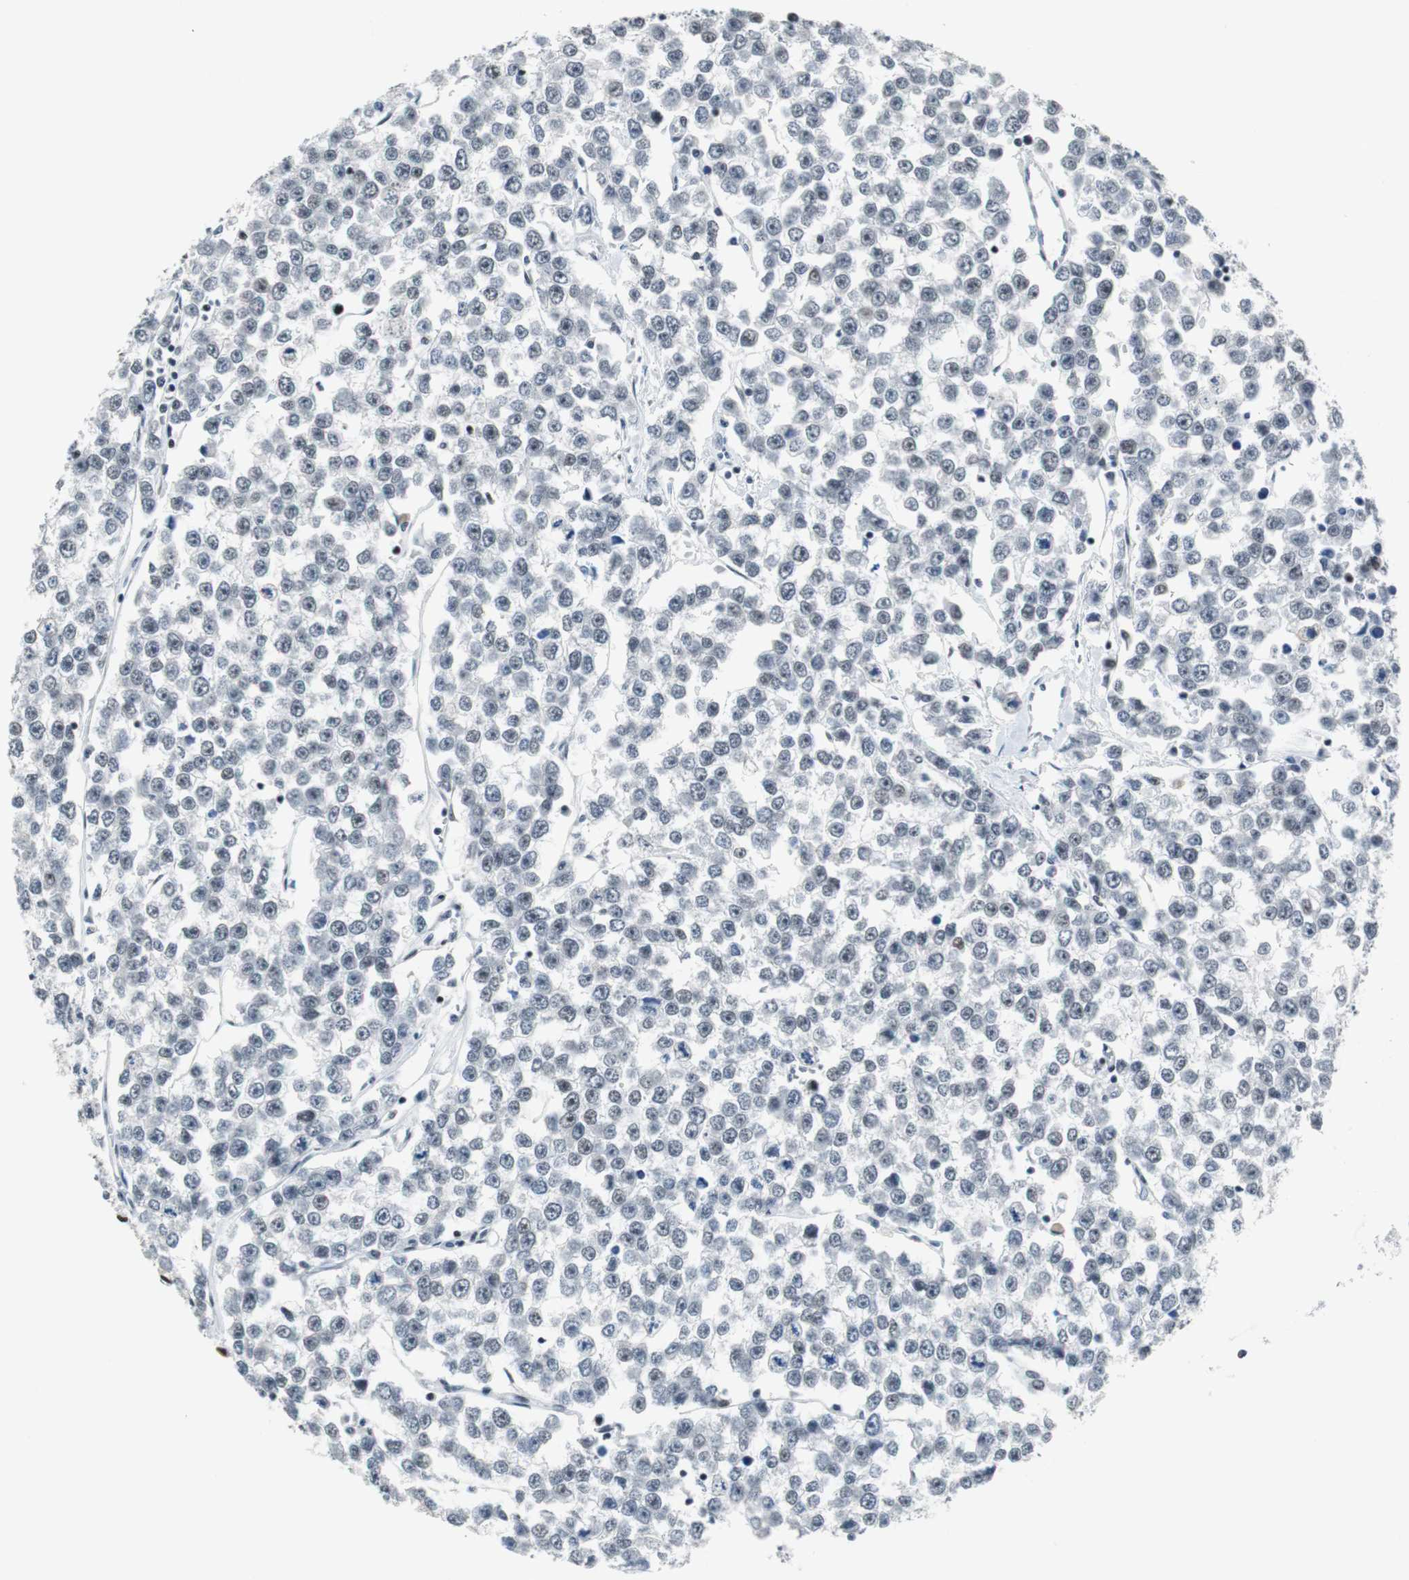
{"staining": {"intensity": "weak", "quantity": "<25%", "location": "nuclear"}, "tissue": "testis cancer", "cell_type": "Tumor cells", "image_type": "cancer", "snomed": [{"axis": "morphology", "description": "Seminoma, NOS"}, {"axis": "morphology", "description": "Carcinoma, Embryonal, NOS"}, {"axis": "topography", "description": "Testis"}], "caption": "An image of testis embryonal carcinoma stained for a protein demonstrates no brown staining in tumor cells.", "gene": "HDAC3", "patient": {"sex": "male", "age": 52}}